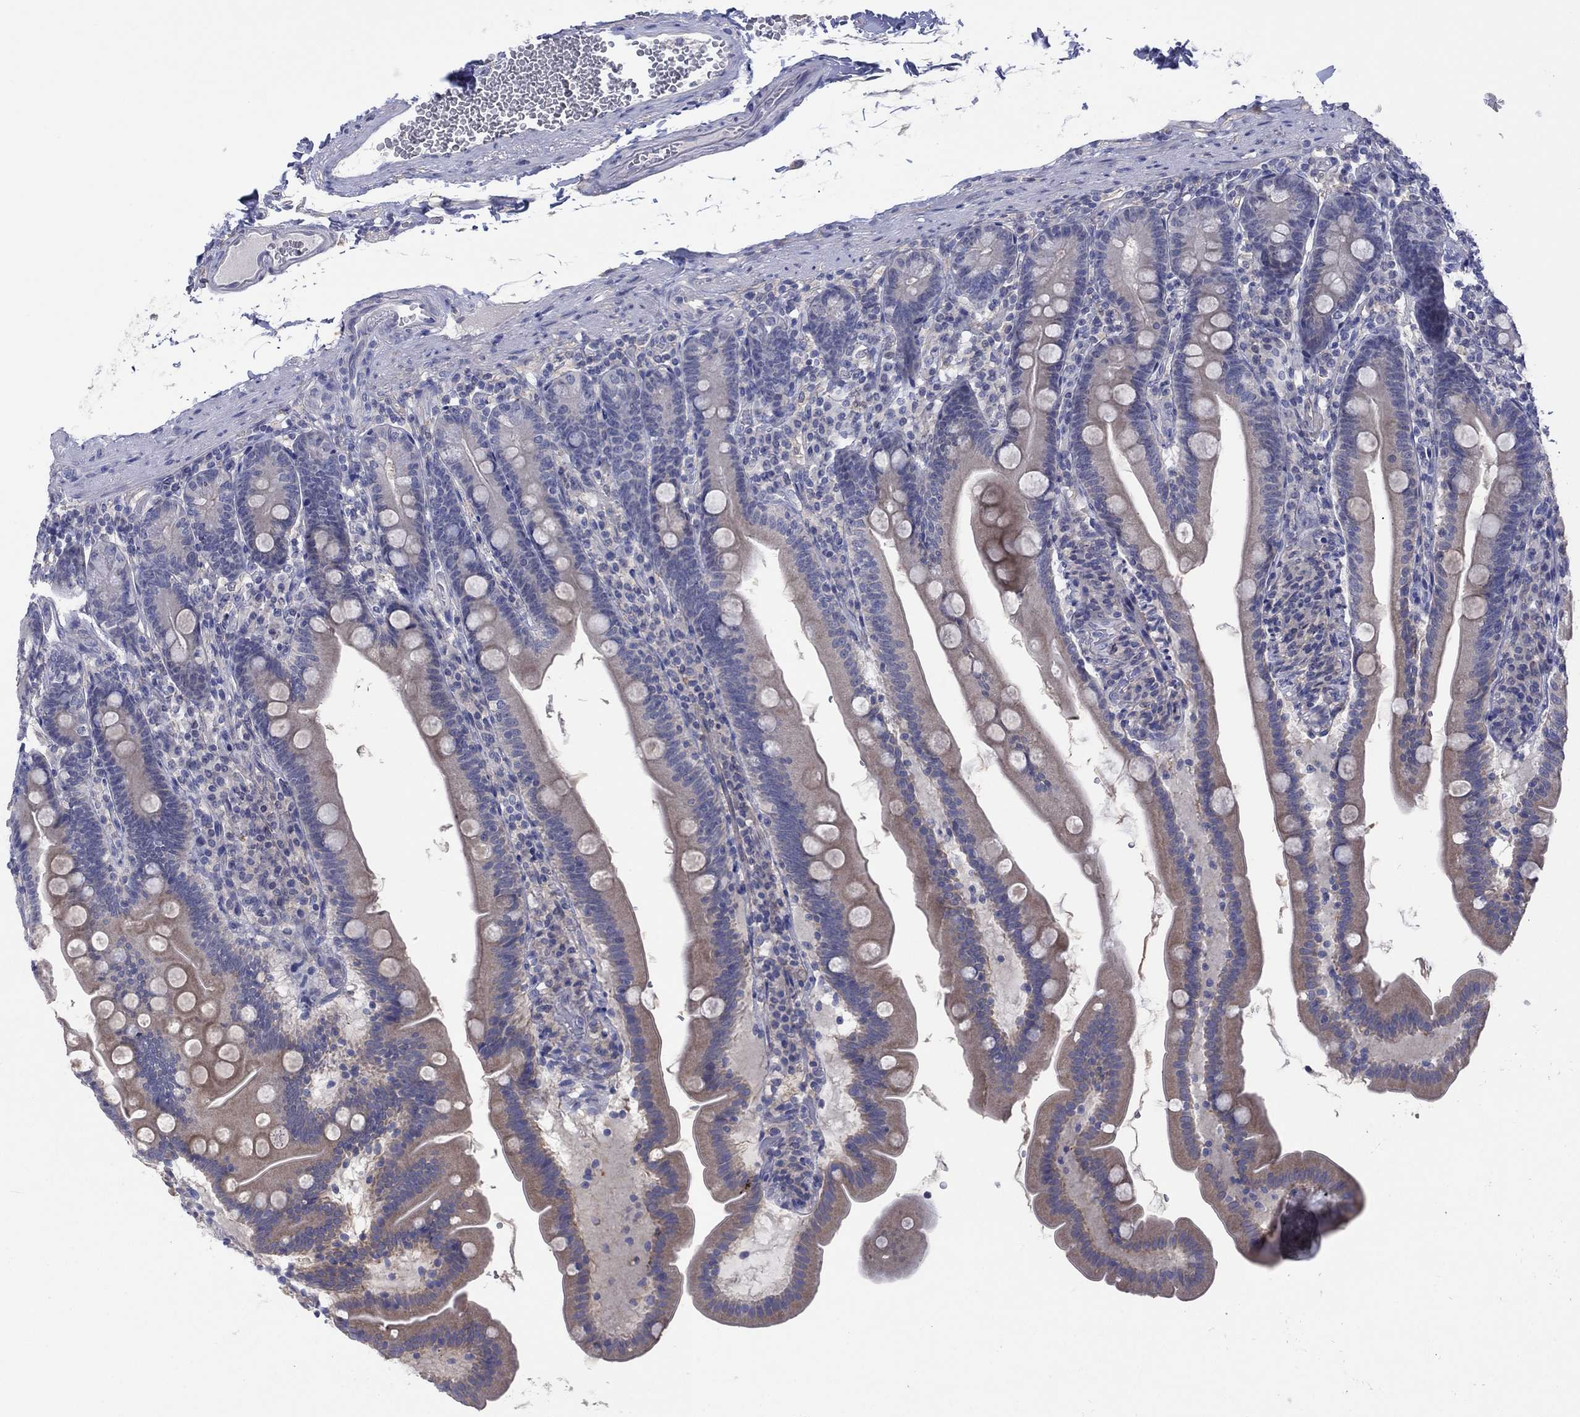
{"staining": {"intensity": "weak", "quantity": "25%-75%", "location": "cytoplasmic/membranous"}, "tissue": "duodenum", "cell_type": "Glandular cells", "image_type": "normal", "snomed": [{"axis": "morphology", "description": "Normal tissue, NOS"}, {"axis": "topography", "description": "Duodenum"}], "caption": "A histopathology image of duodenum stained for a protein reveals weak cytoplasmic/membranous brown staining in glandular cells.", "gene": "CYP2B6", "patient": {"sex": "female", "age": 67}}